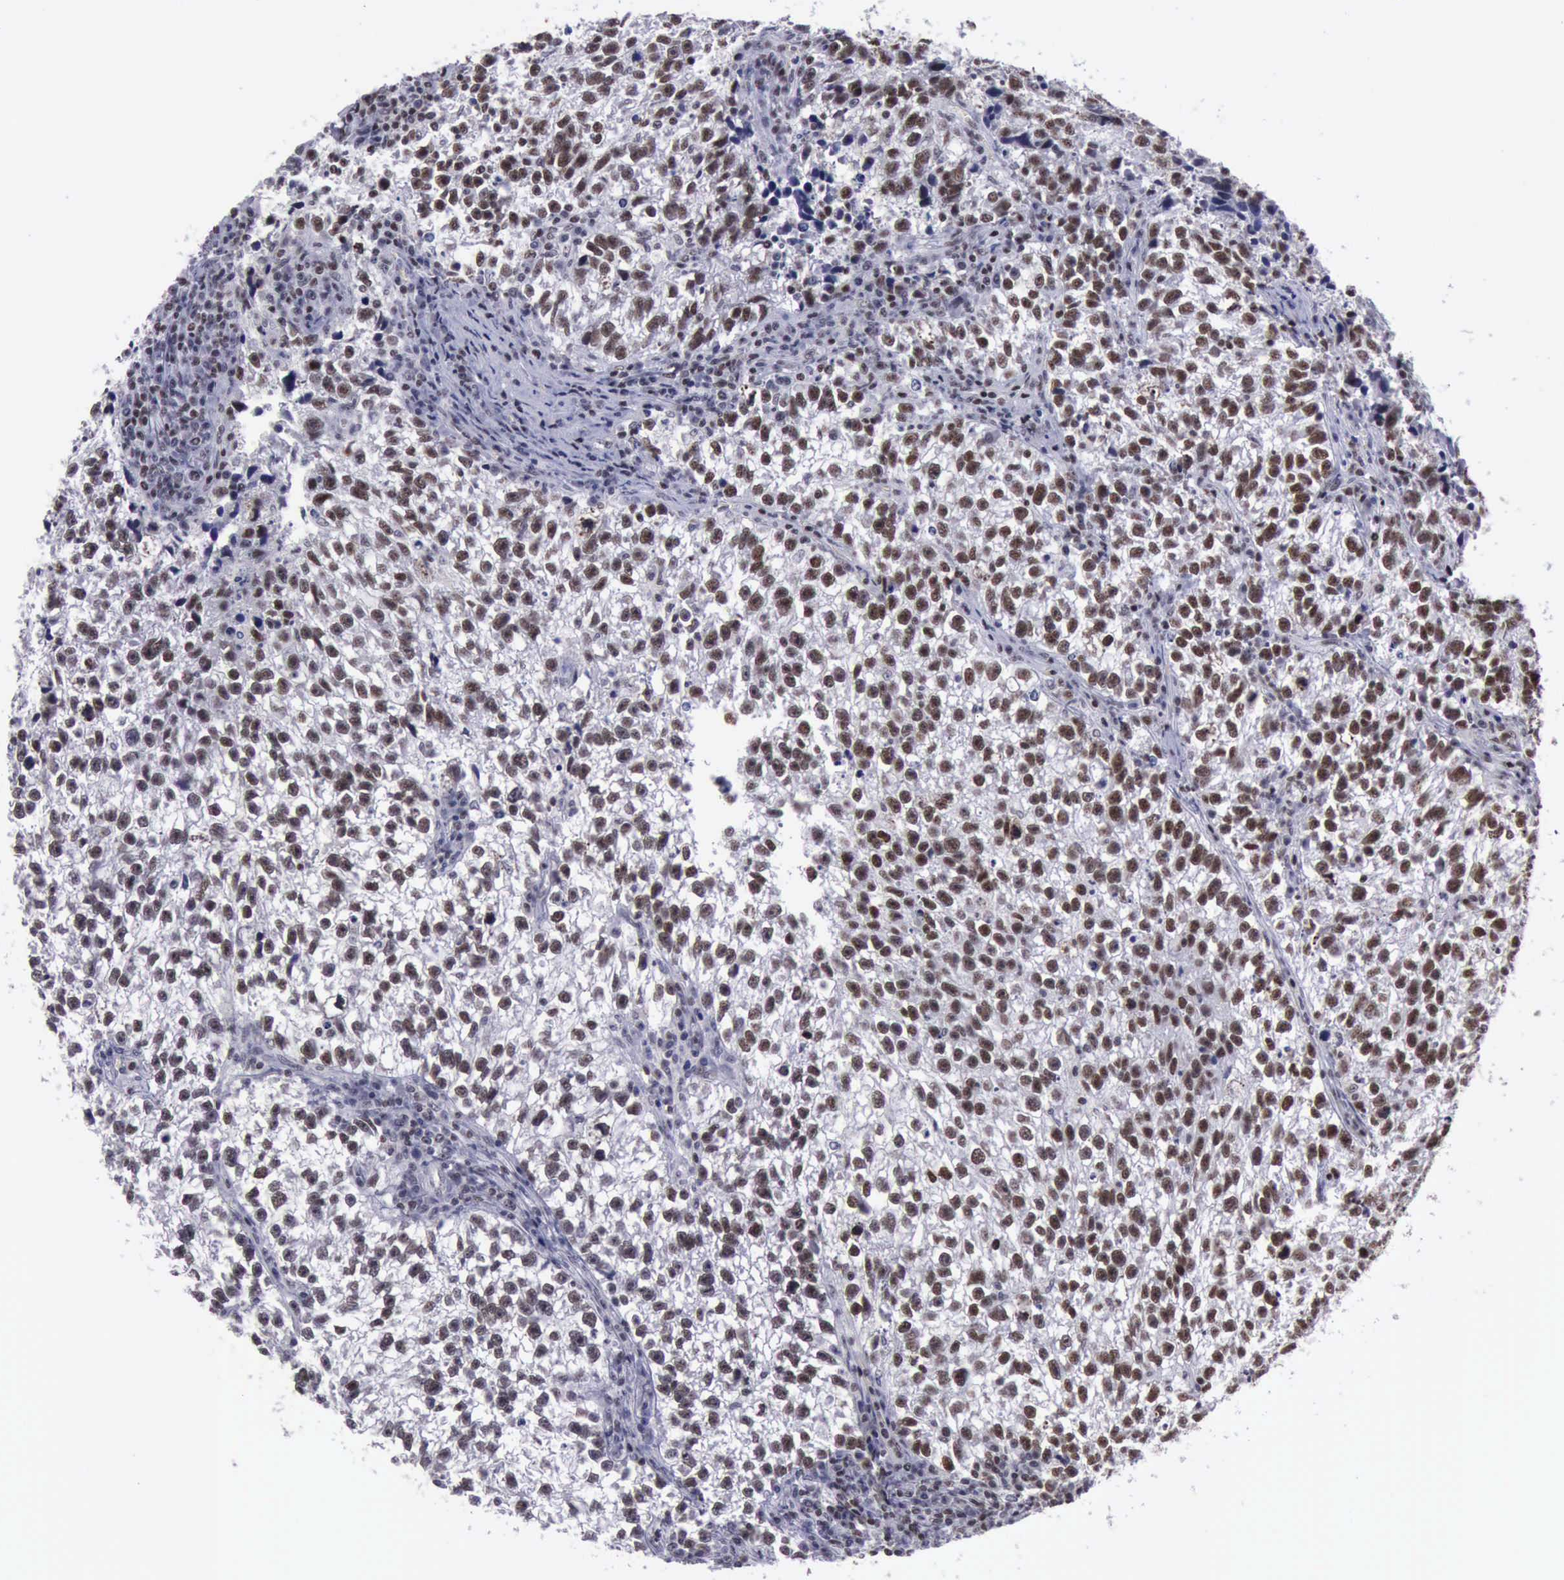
{"staining": {"intensity": "moderate", "quantity": ">75%", "location": "nuclear"}, "tissue": "testis cancer", "cell_type": "Tumor cells", "image_type": "cancer", "snomed": [{"axis": "morphology", "description": "Seminoma, NOS"}, {"axis": "topography", "description": "Testis"}], "caption": "A micrograph showing moderate nuclear staining in about >75% of tumor cells in testis seminoma, as visualized by brown immunohistochemical staining.", "gene": "YY1", "patient": {"sex": "male", "age": 38}}